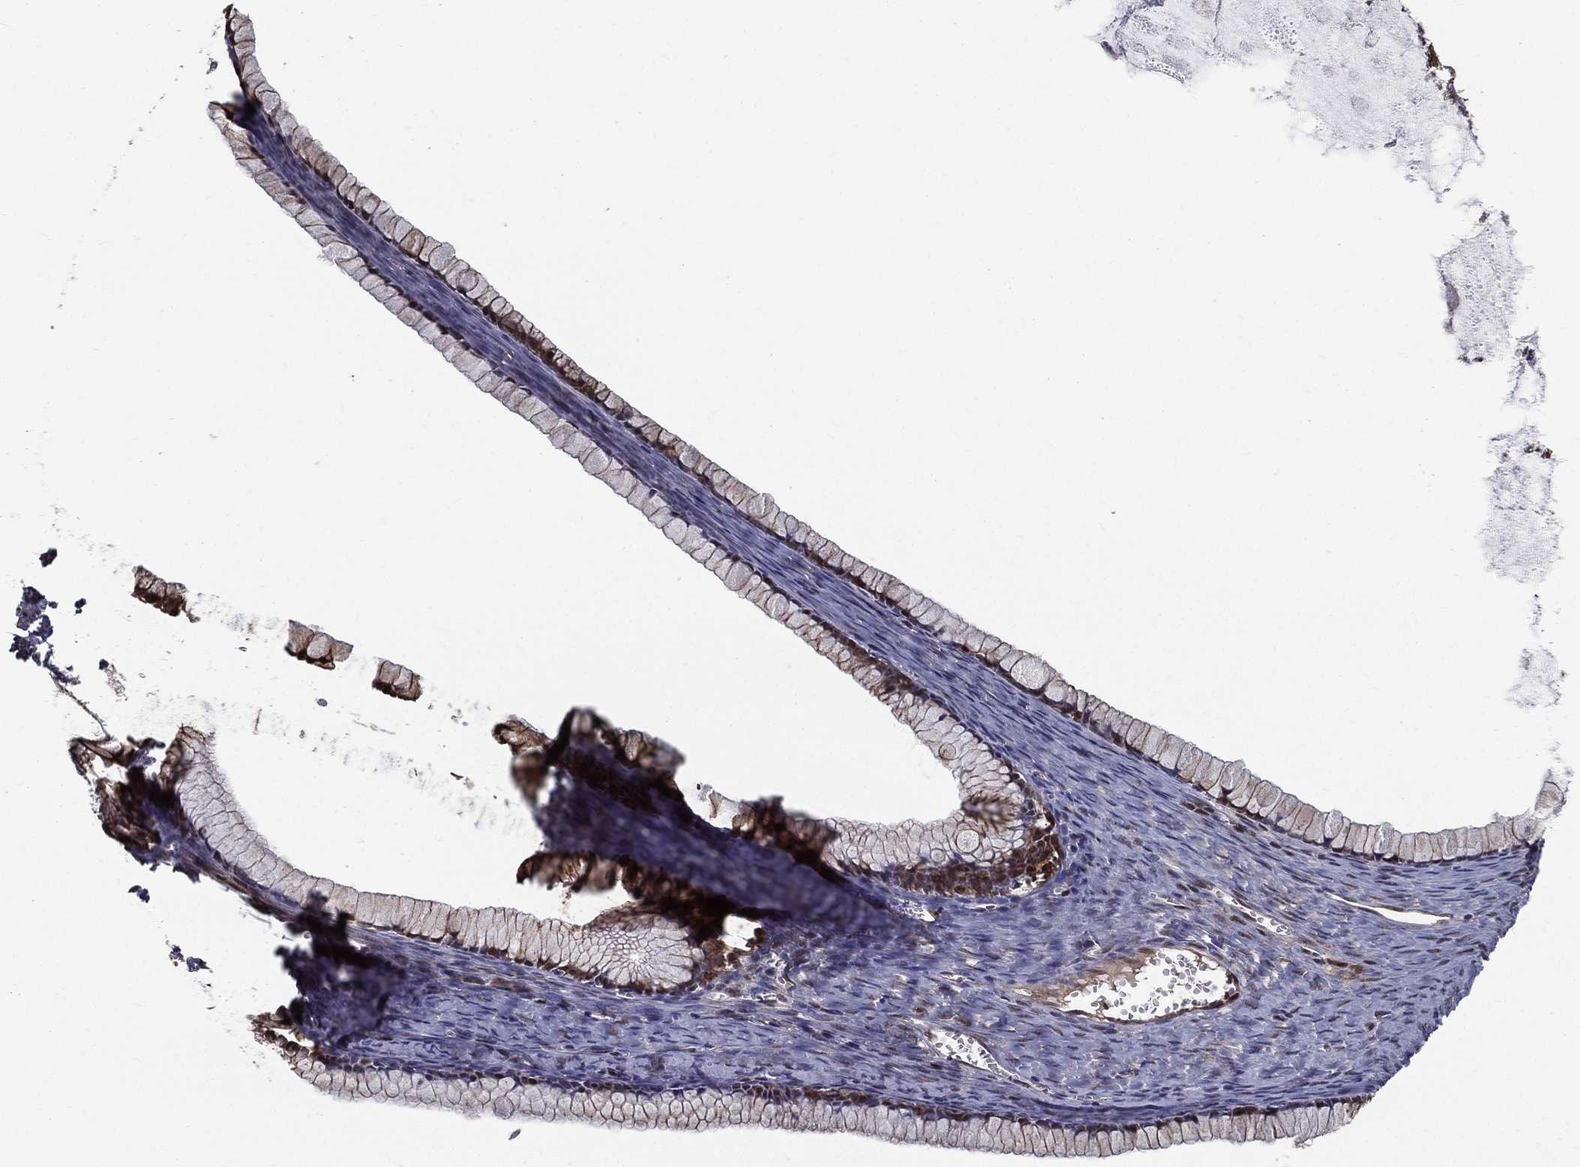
{"staining": {"intensity": "moderate", "quantity": "<25%", "location": "cytoplasmic/membranous"}, "tissue": "ovarian cancer", "cell_type": "Tumor cells", "image_type": "cancer", "snomed": [{"axis": "morphology", "description": "Cystadenocarcinoma, mucinous, NOS"}, {"axis": "topography", "description": "Ovary"}], "caption": "IHC of ovarian mucinous cystadenocarcinoma exhibits low levels of moderate cytoplasmic/membranous expression in approximately <25% of tumor cells. The protein is stained brown, and the nuclei are stained in blue (DAB IHC with brightfield microscopy, high magnification).", "gene": "SLC6A6", "patient": {"sex": "female", "age": 41}}